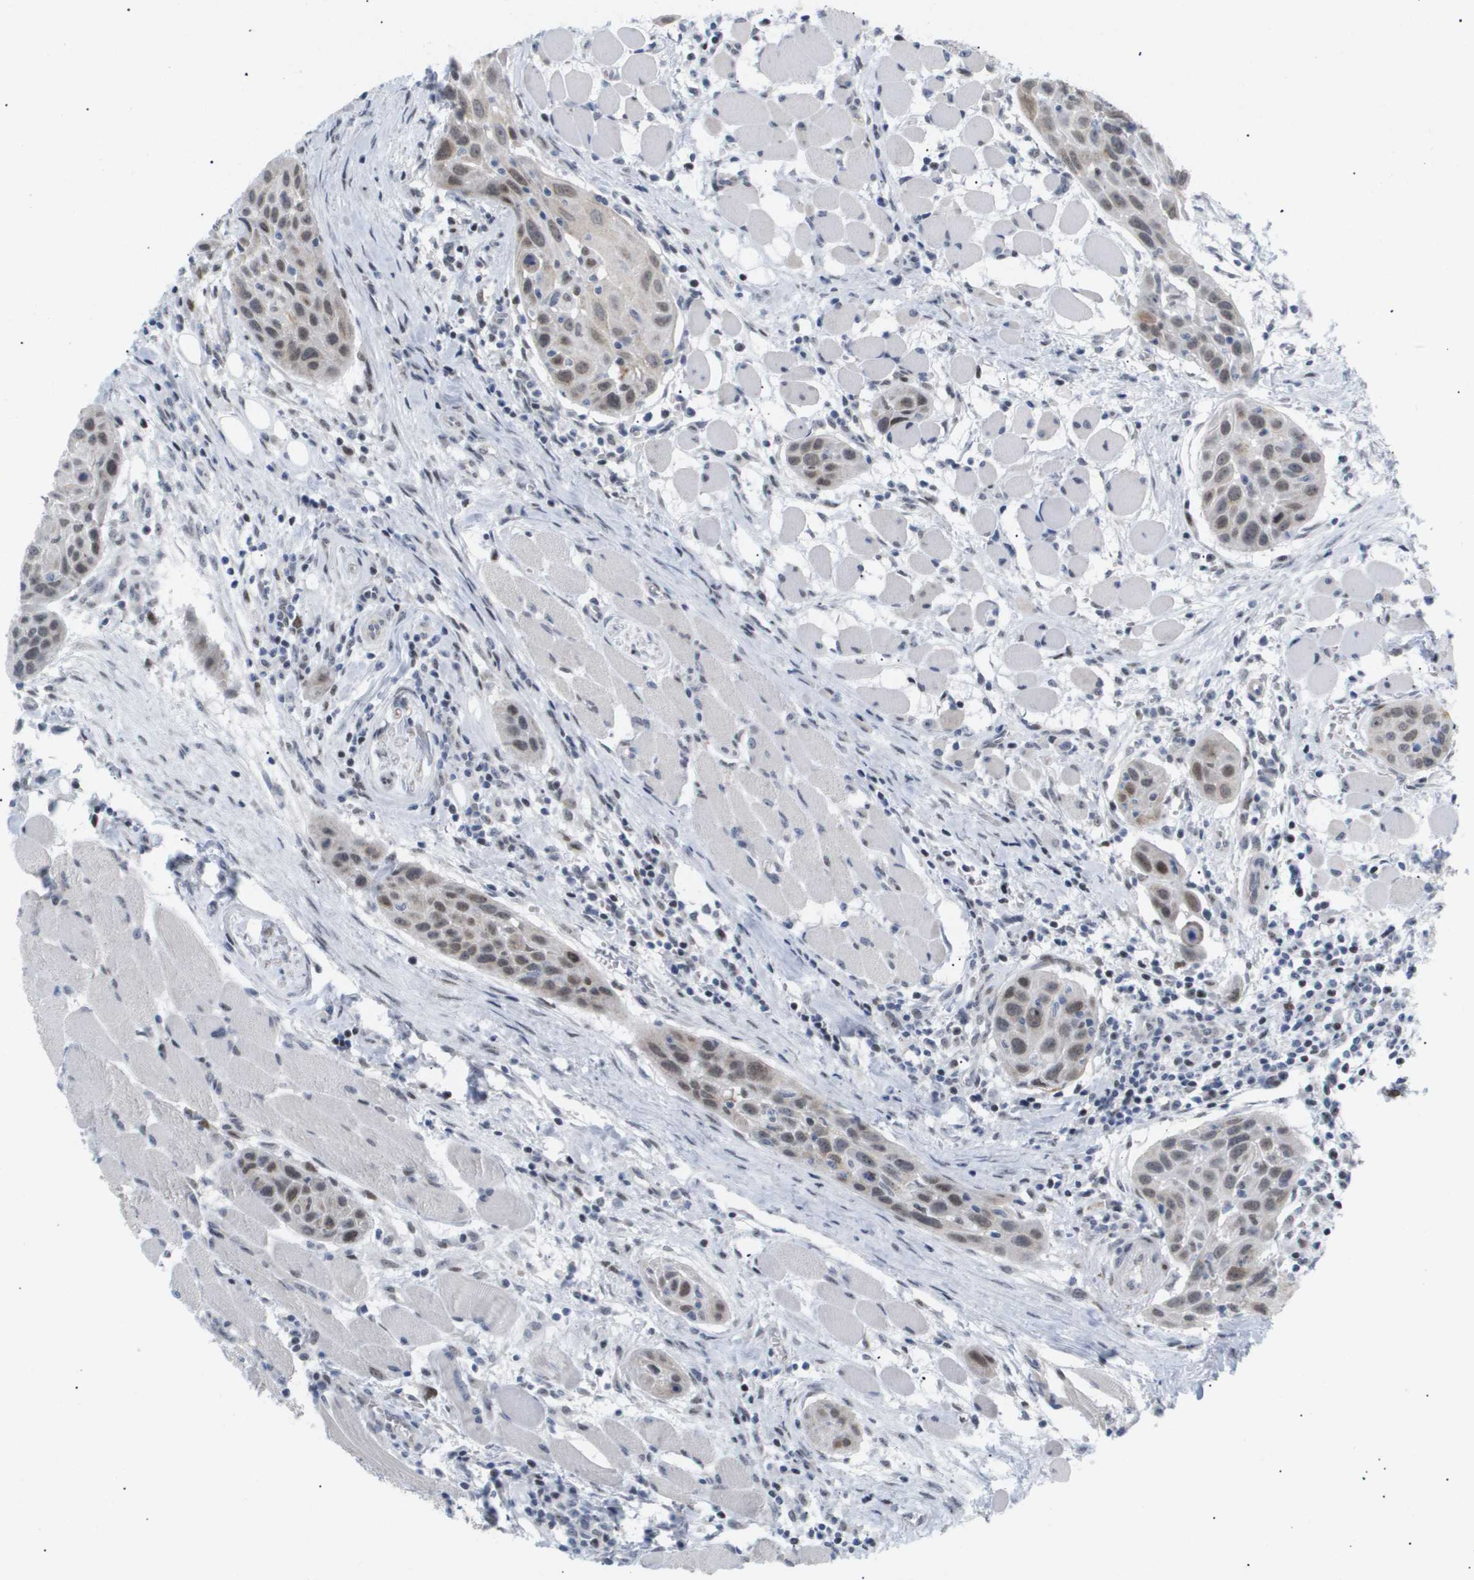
{"staining": {"intensity": "moderate", "quantity": "25%-75%", "location": "nuclear"}, "tissue": "head and neck cancer", "cell_type": "Tumor cells", "image_type": "cancer", "snomed": [{"axis": "morphology", "description": "Squamous cell carcinoma, NOS"}, {"axis": "topography", "description": "Oral tissue"}, {"axis": "topography", "description": "Head-Neck"}], "caption": "An image showing moderate nuclear staining in approximately 25%-75% of tumor cells in head and neck cancer (squamous cell carcinoma), as visualized by brown immunohistochemical staining.", "gene": "PPARD", "patient": {"sex": "female", "age": 50}}